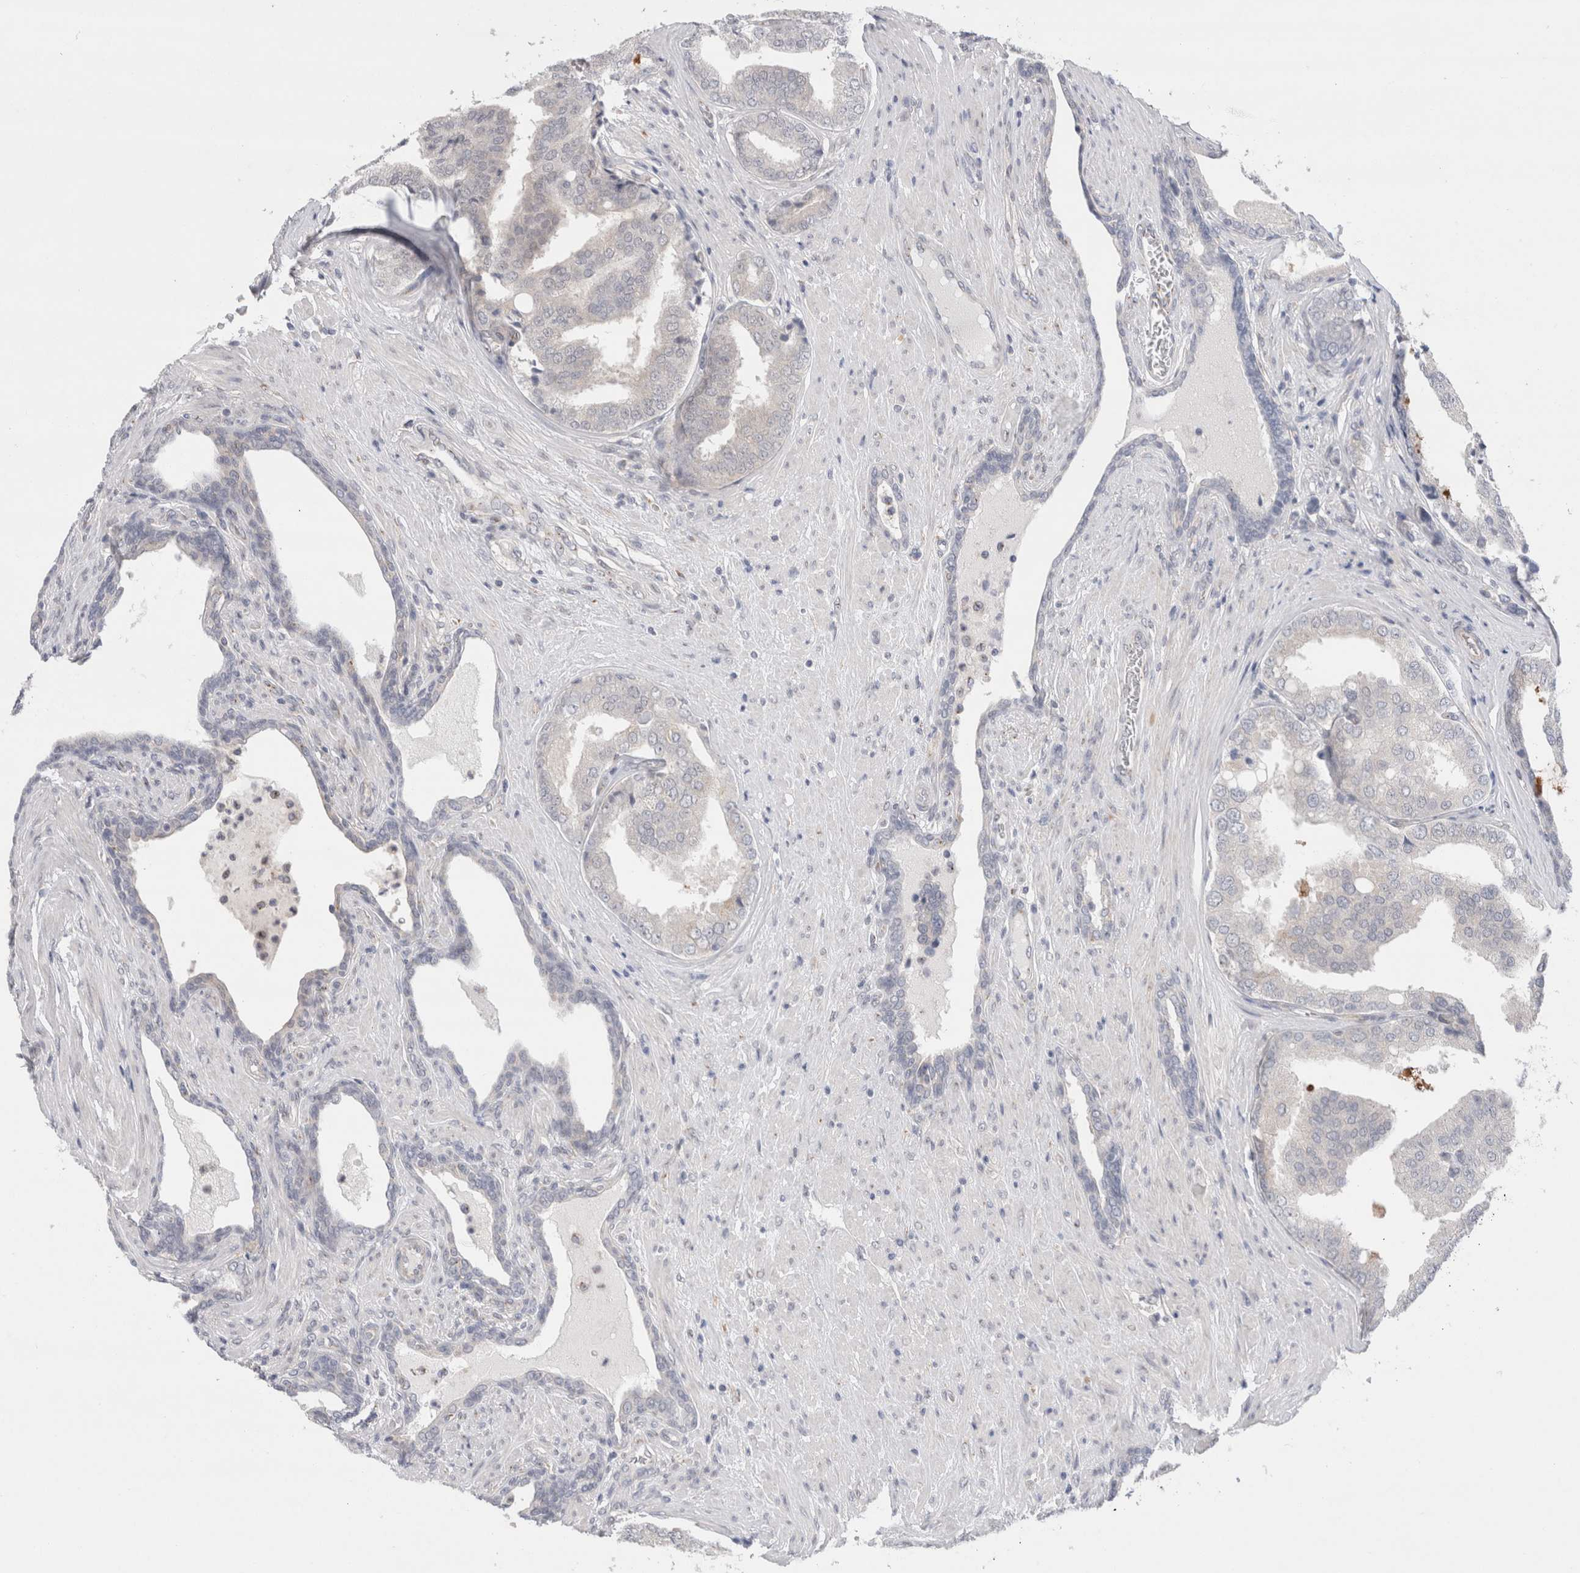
{"staining": {"intensity": "negative", "quantity": "none", "location": "none"}, "tissue": "prostate cancer", "cell_type": "Tumor cells", "image_type": "cancer", "snomed": [{"axis": "morphology", "description": "Adenocarcinoma, High grade"}, {"axis": "topography", "description": "Prostate"}], "caption": "Protein analysis of prostate high-grade adenocarcinoma exhibits no significant positivity in tumor cells. (DAB immunohistochemistry (IHC) visualized using brightfield microscopy, high magnification).", "gene": "BICD2", "patient": {"sex": "male", "age": 50}}